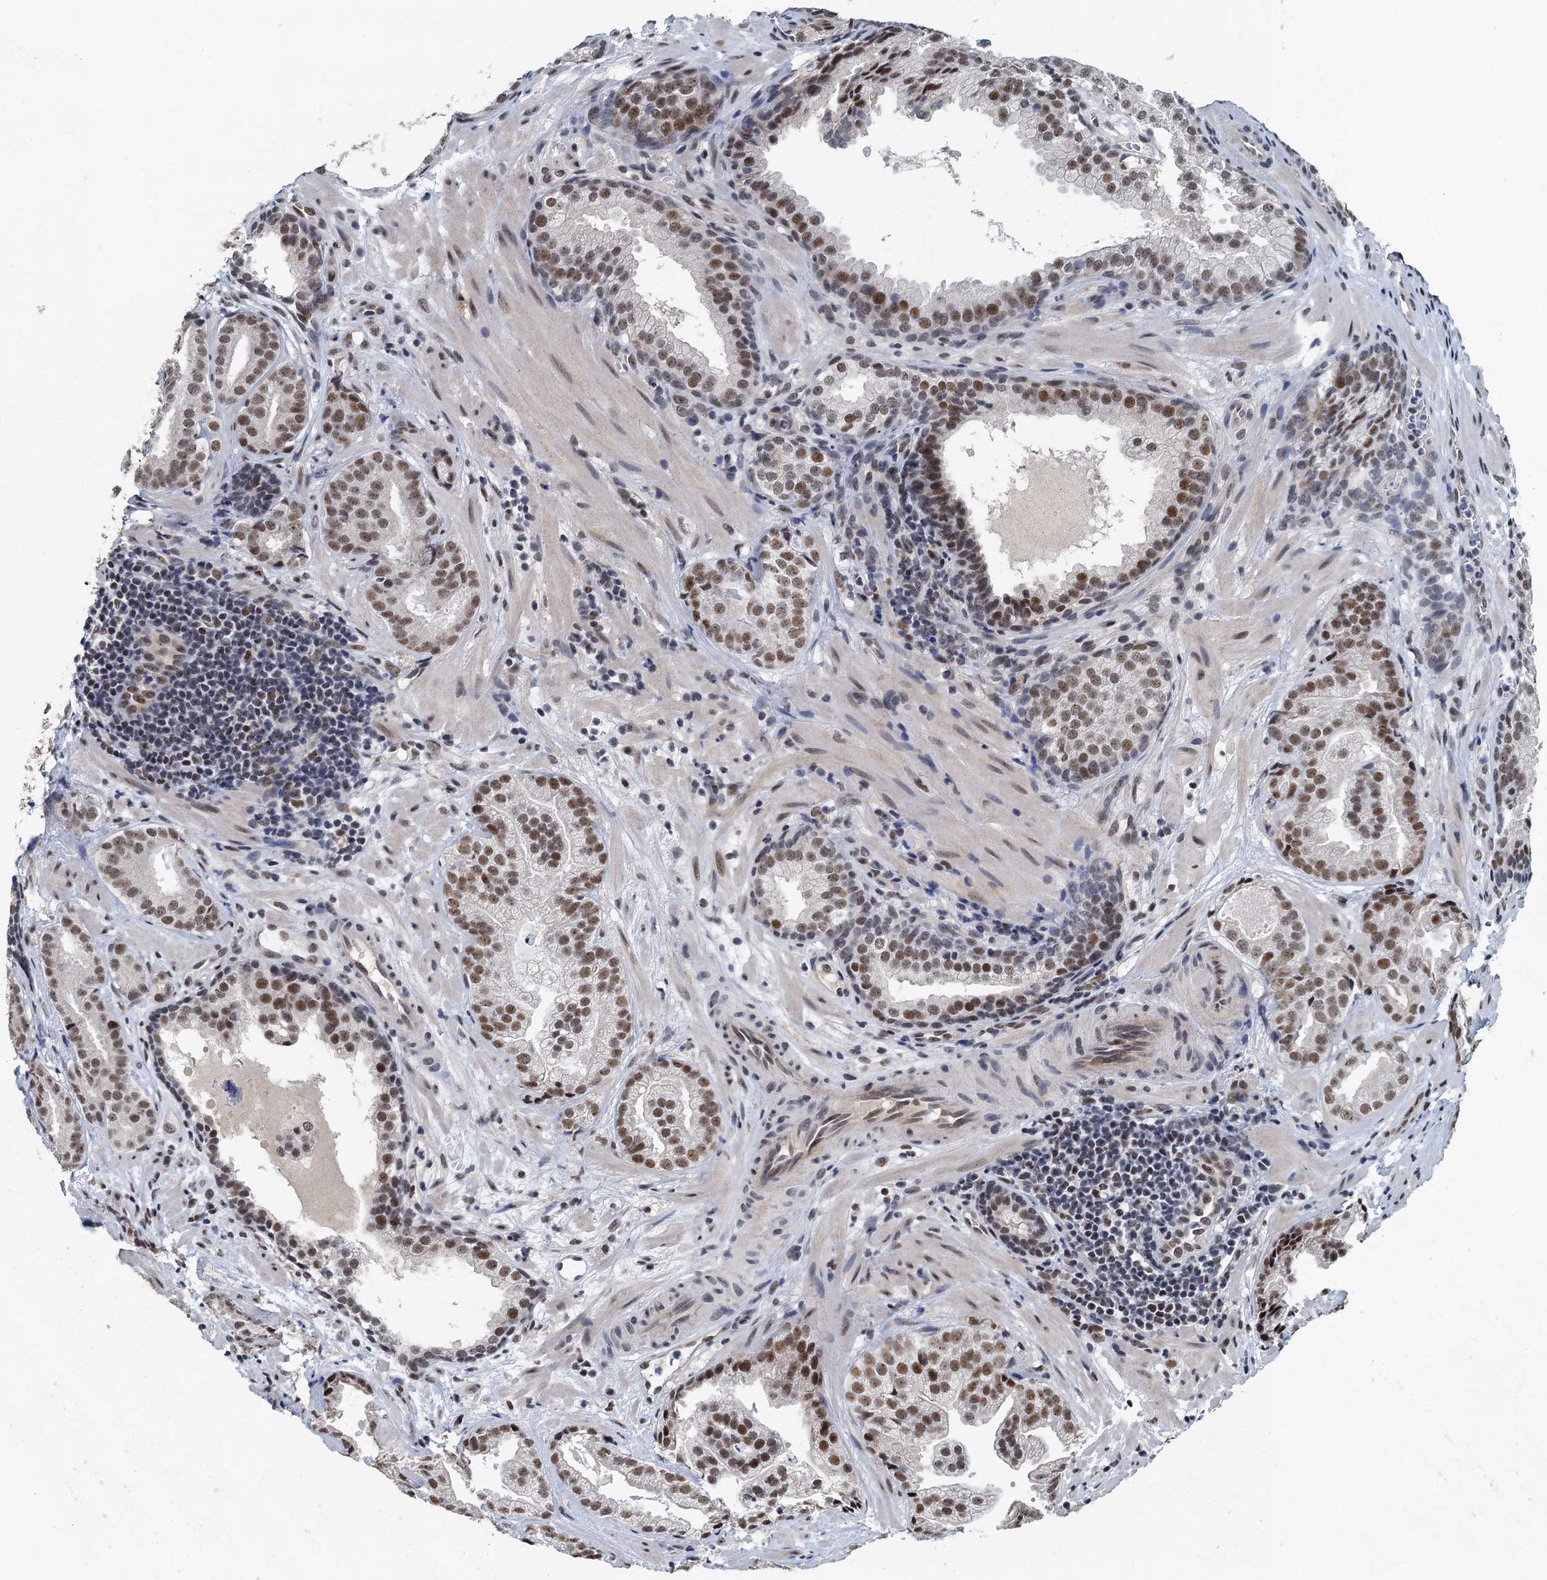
{"staining": {"intensity": "moderate", "quantity": ">75%", "location": "nuclear"}, "tissue": "prostate cancer", "cell_type": "Tumor cells", "image_type": "cancer", "snomed": [{"axis": "morphology", "description": "Adenocarcinoma, High grade"}, {"axis": "topography", "description": "Prostate"}], "caption": "The immunohistochemical stain labels moderate nuclear positivity in tumor cells of prostate cancer tissue. The staining was performed using DAB, with brown indicating positive protein expression. Nuclei are stained blue with hematoxylin.", "gene": "MTA3", "patient": {"sex": "male", "age": 60}}